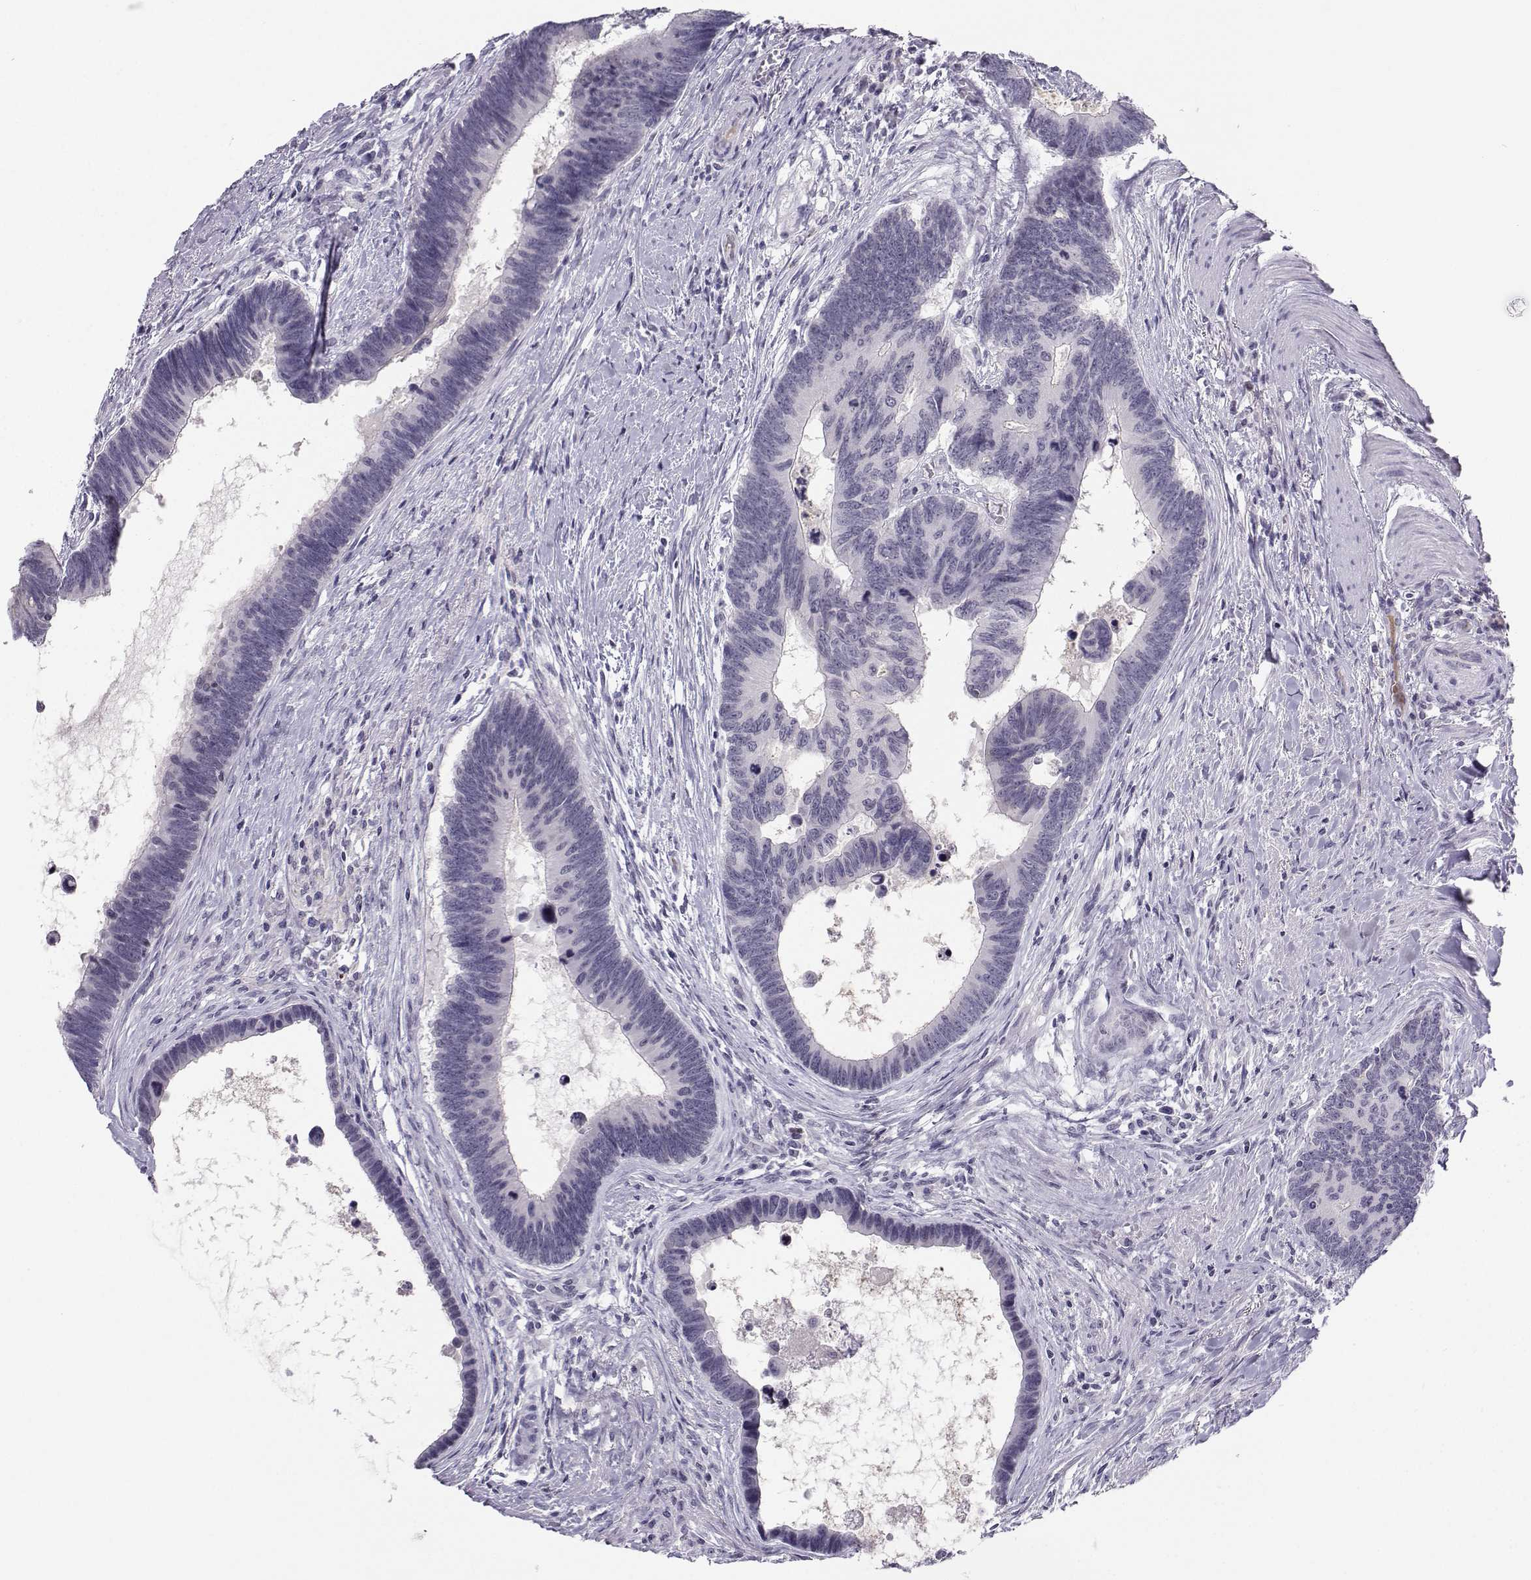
{"staining": {"intensity": "negative", "quantity": "none", "location": "none"}, "tissue": "colorectal cancer", "cell_type": "Tumor cells", "image_type": "cancer", "snomed": [{"axis": "morphology", "description": "Adenocarcinoma, NOS"}, {"axis": "topography", "description": "Colon"}], "caption": "This histopathology image is of colorectal cancer stained with immunohistochemistry to label a protein in brown with the nuclei are counter-stained blue. There is no staining in tumor cells.", "gene": "LHX1", "patient": {"sex": "female", "age": 77}}